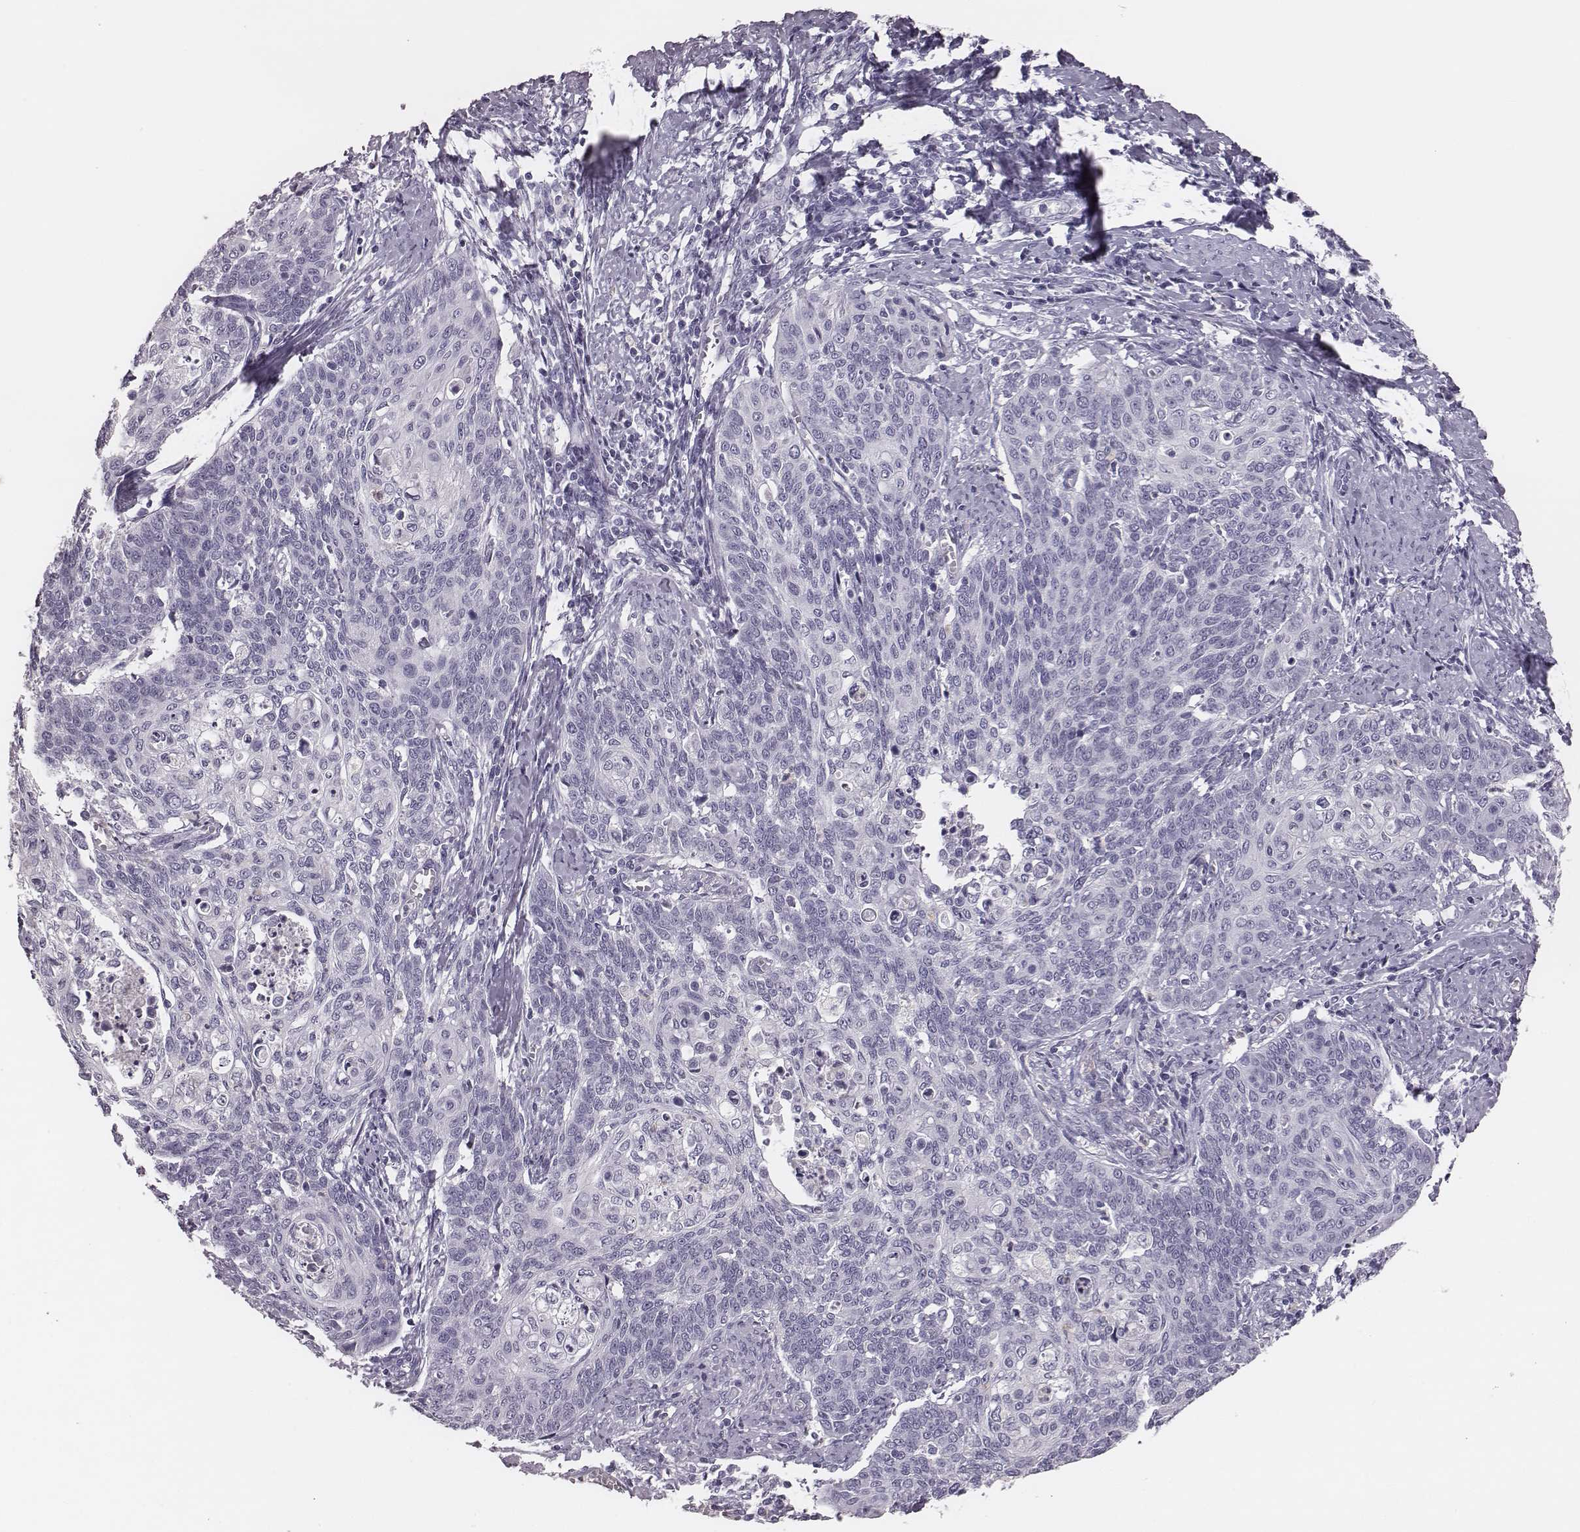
{"staining": {"intensity": "negative", "quantity": "none", "location": "none"}, "tissue": "cervical cancer", "cell_type": "Tumor cells", "image_type": "cancer", "snomed": [{"axis": "morphology", "description": "Normal tissue, NOS"}, {"axis": "morphology", "description": "Squamous cell carcinoma, NOS"}, {"axis": "topography", "description": "Cervix"}], "caption": "The immunohistochemistry (IHC) photomicrograph has no significant expression in tumor cells of cervical cancer tissue. (Stains: DAB (3,3'-diaminobenzidine) IHC with hematoxylin counter stain, Microscopy: brightfield microscopy at high magnification).", "gene": "CSH1", "patient": {"sex": "female", "age": 39}}